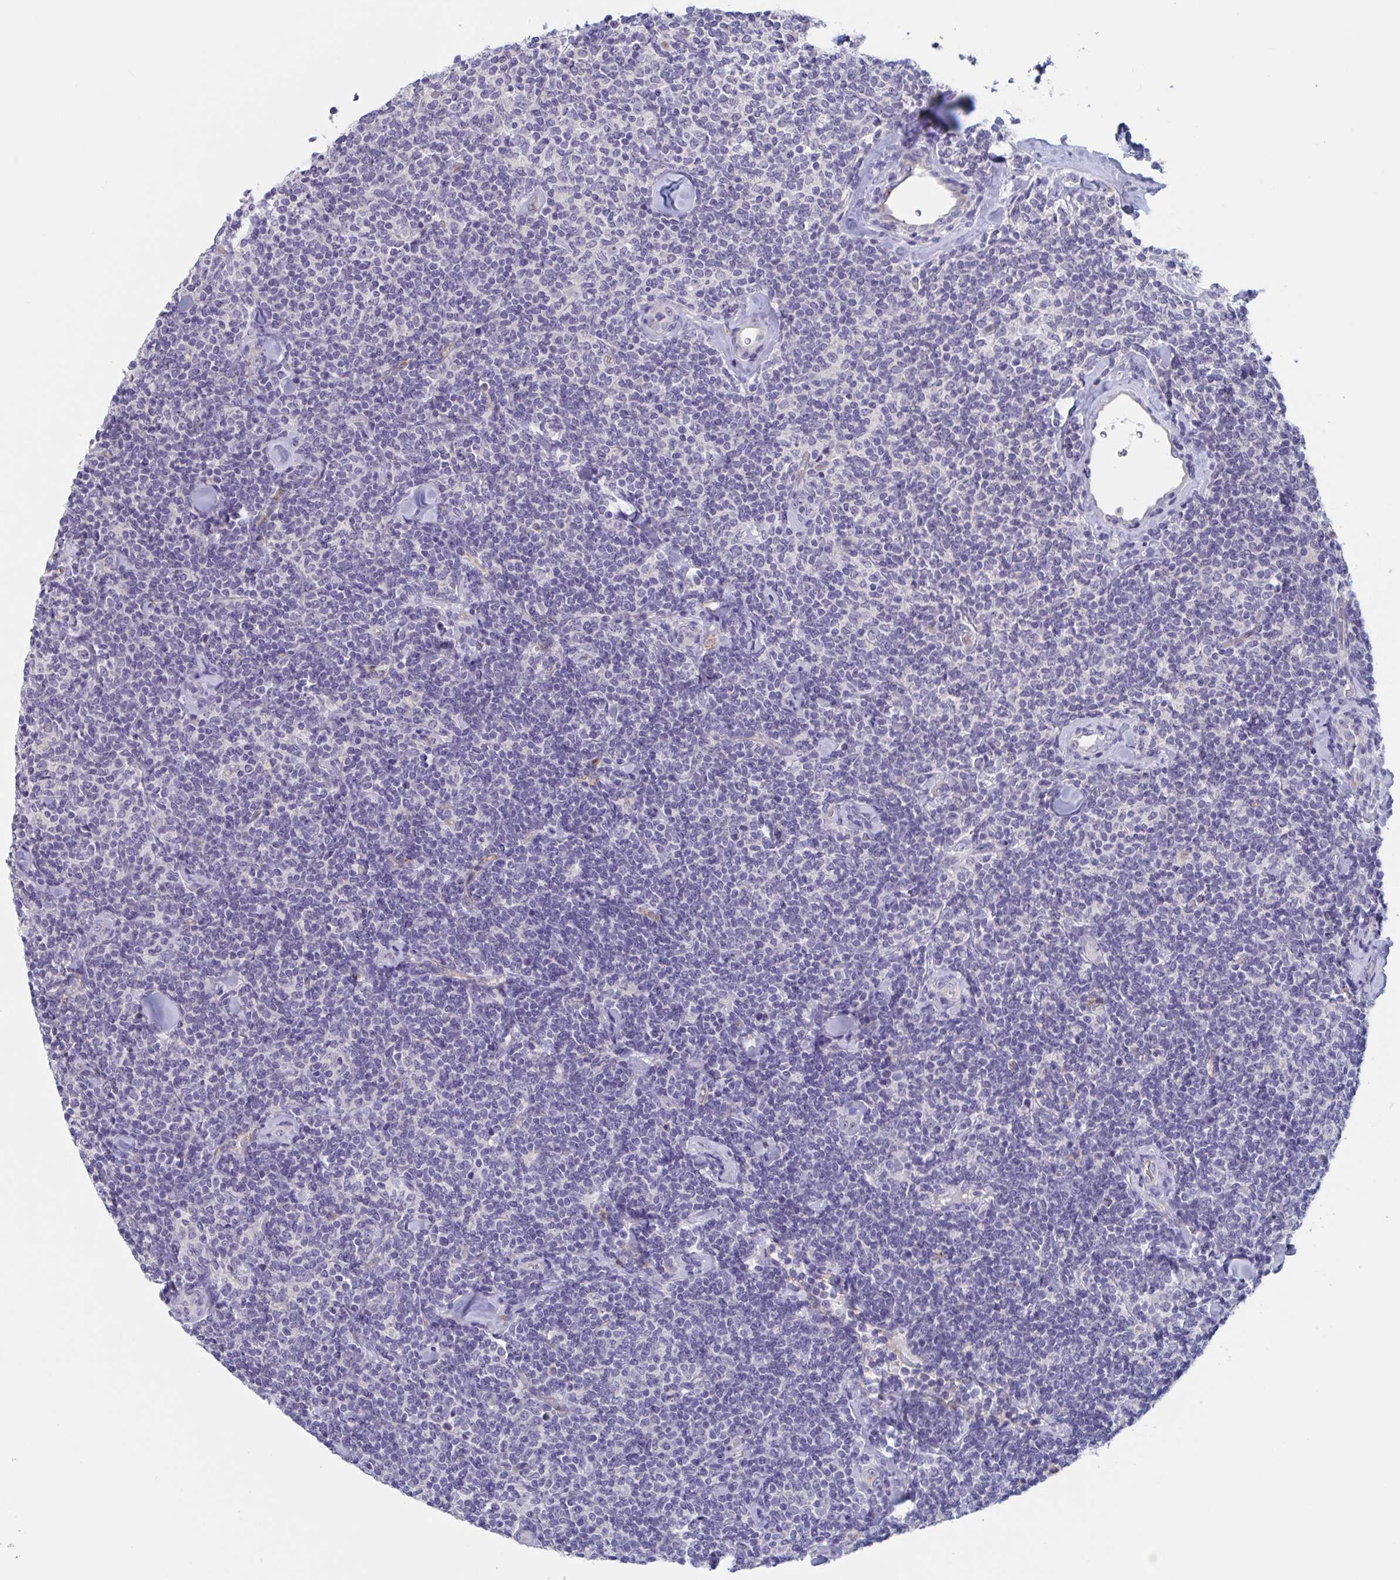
{"staining": {"intensity": "negative", "quantity": "none", "location": "none"}, "tissue": "lymphoma", "cell_type": "Tumor cells", "image_type": "cancer", "snomed": [{"axis": "morphology", "description": "Malignant lymphoma, non-Hodgkin's type, Low grade"}, {"axis": "topography", "description": "Lymph node"}], "caption": "IHC of lymphoma exhibits no staining in tumor cells.", "gene": "ST14", "patient": {"sex": "female", "age": 56}}